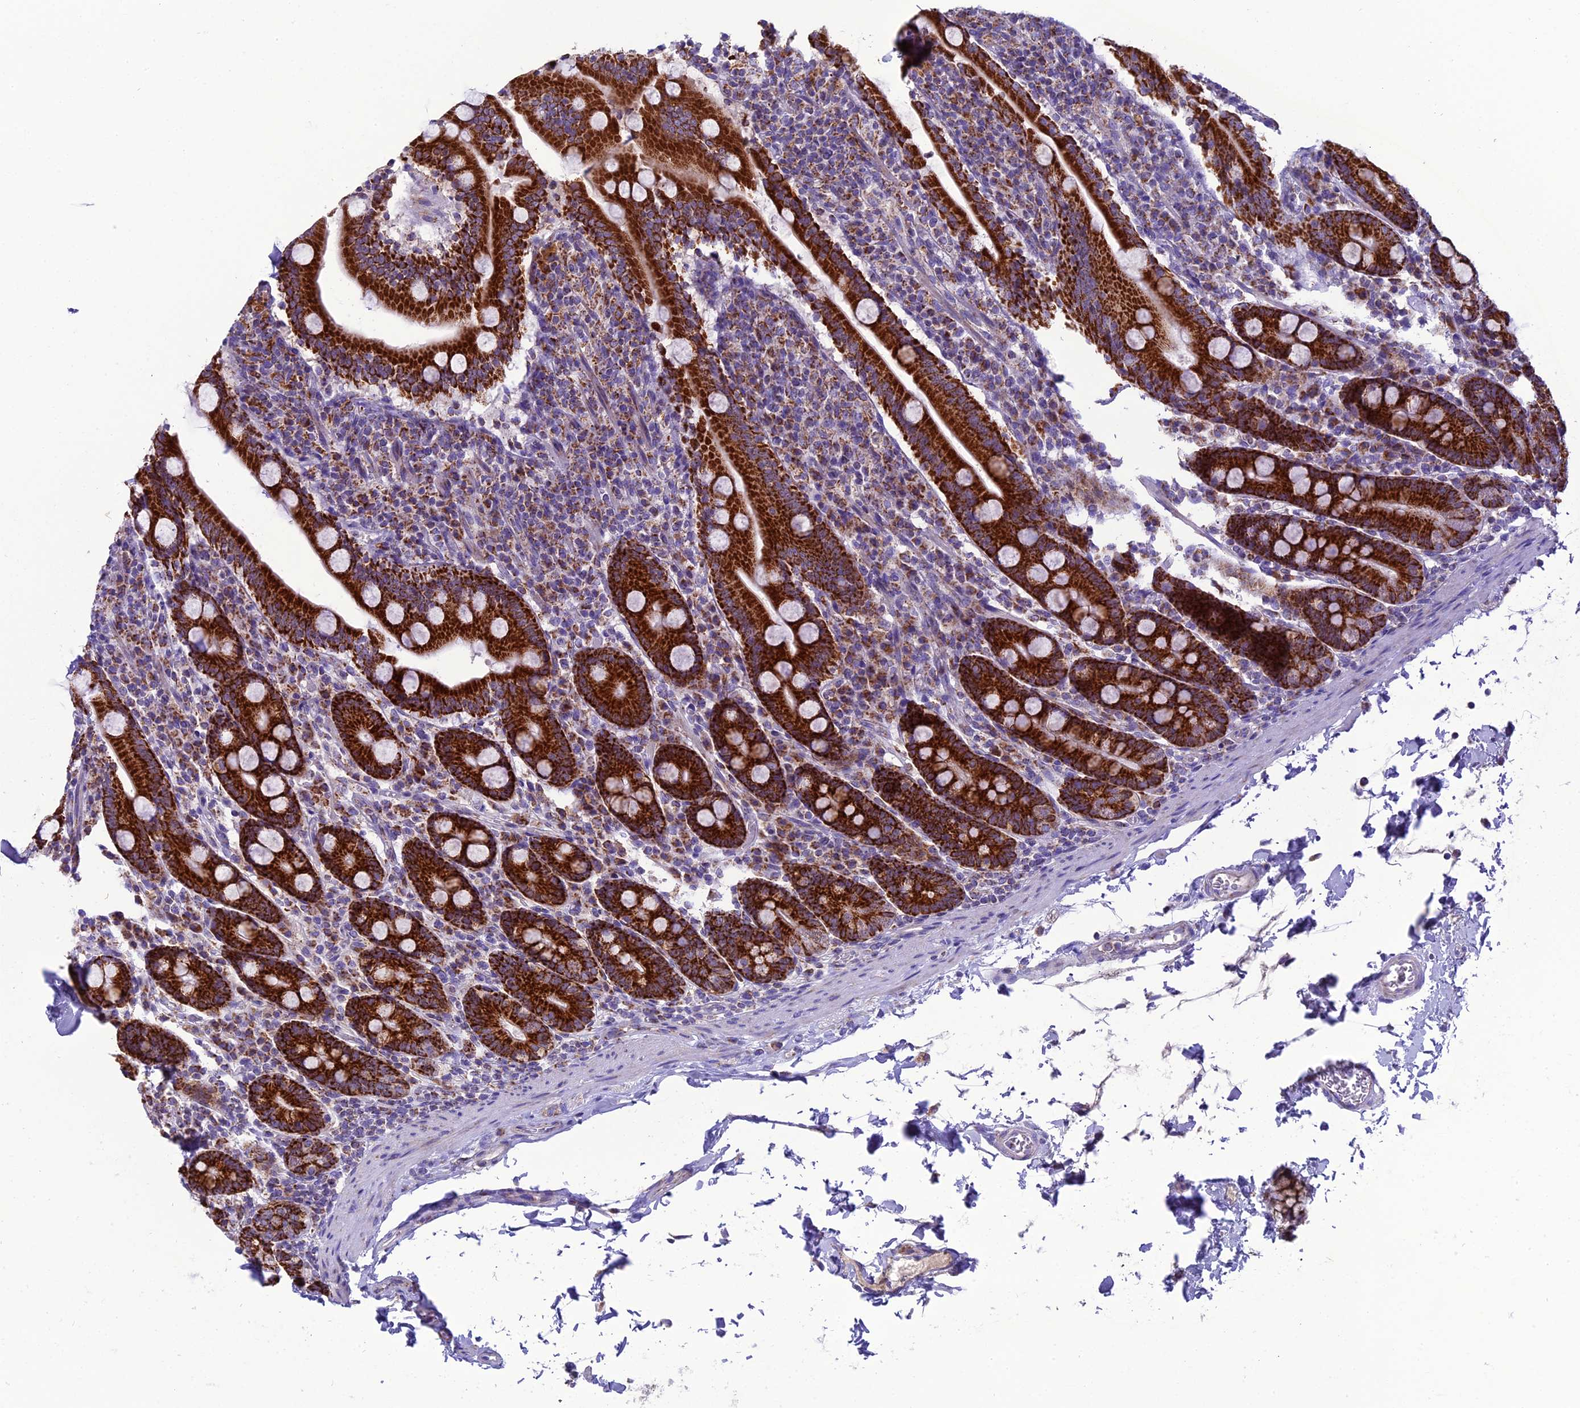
{"staining": {"intensity": "strong", "quantity": ">75%", "location": "cytoplasmic/membranous"}, "tissue": "duodenum", "cell_type": "Glandular cells", "image_type": "normal", "snomed": [{"axis": "morphology", "description": "Normal tissue, NOS"}, {"axis": "topography", "description": "Duodenum"}], "caption": "Brown immunohistochemical staining in unremarkable human duodenum demonstrates strong cytoplasmic/membranous expression in approximately >75% of glandular cells.", "gene": "MRPS34", "patient": {"sex": "male", "age": 35}}